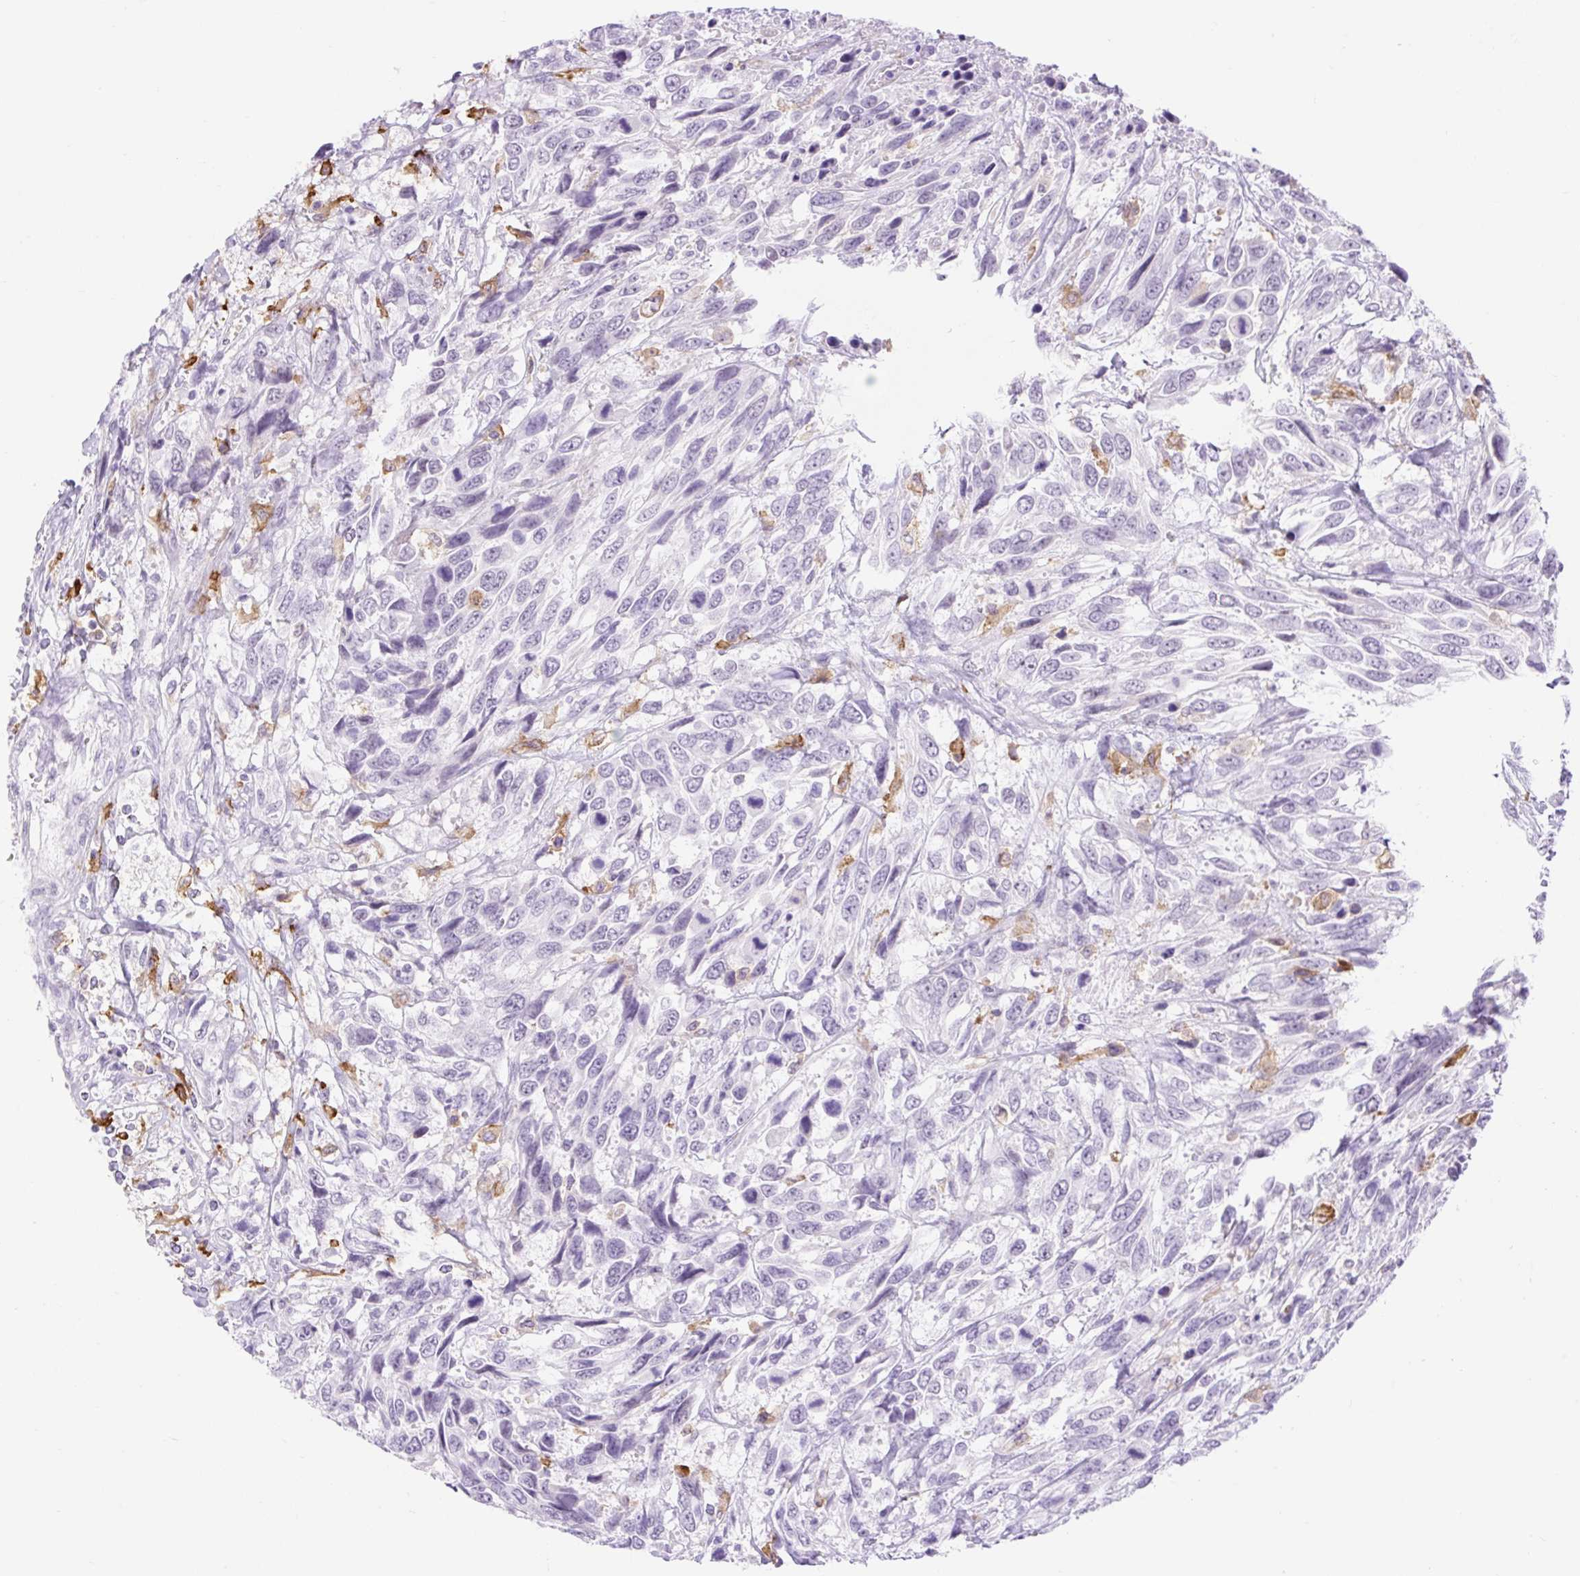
{"staining": {"intensity": "negative", "quantity": "none", "location": "none"}, "tissue": "urothelial cancer", "cell_type": "Tumor cells", "image_type": "cancer", "snomed": [{"axis": "morphology", "description": "Urothelial carcinoma, High grade"}, {"axis": "topography", "description": "Urinary bladder"}], "caption": "Micrograph shows no significant protein staining in tumor cells of urothelial cancer. (Stains: DAB IHC with hematoxylin counter stain, Microscopy: brightfield microscopy at high magnification).", "gene": "SIGLEC1", "patient": {"sex": "female", "age": 70}}